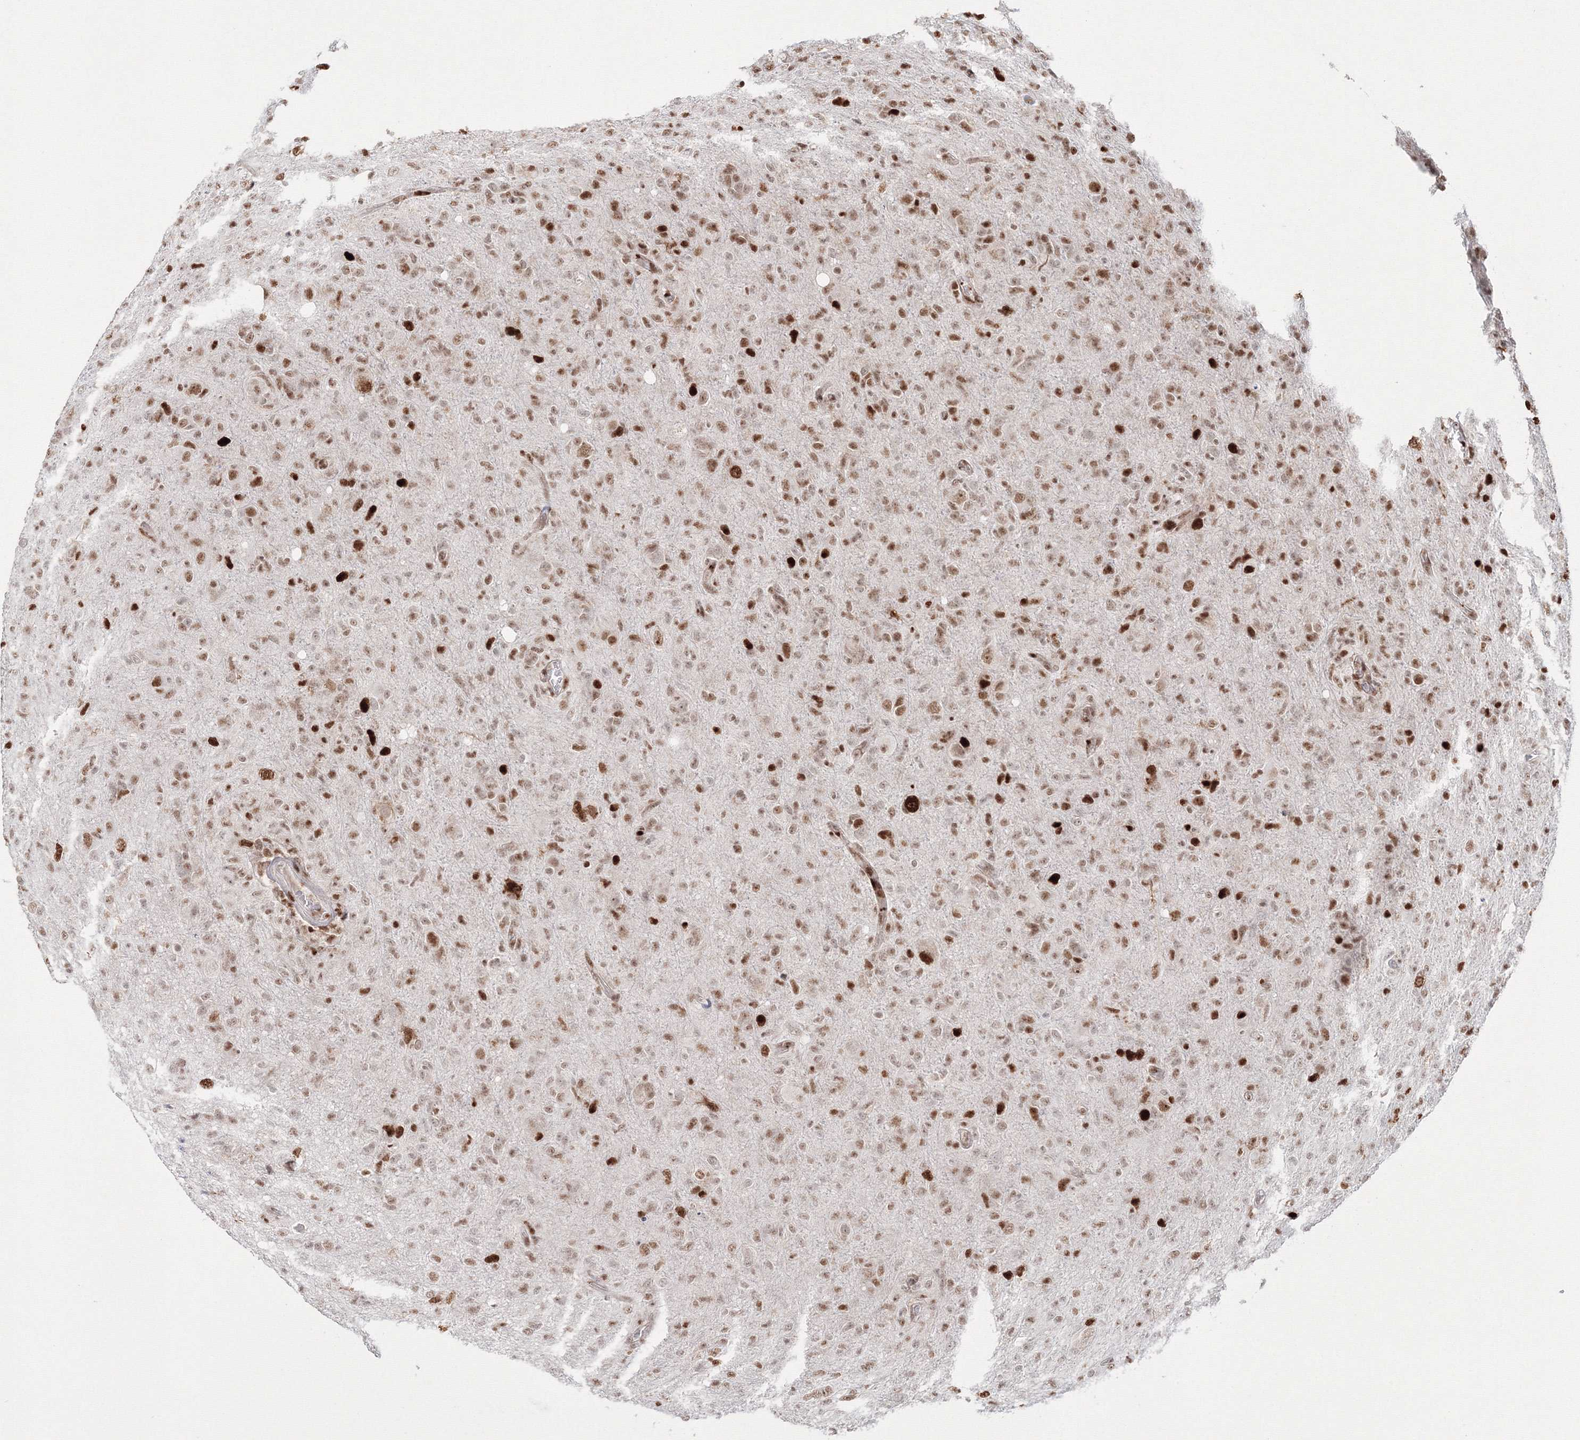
{"staining": {"intensity": "moderate", "quantity": ">75%", "location": "nuclear"}, "tissue": "glioma", "cell_type": "Tumor cells", "image_type": "cancer", "snomed": [{"axis": "morphology", "description": "Glioma, malignant, High grade"}, {"axis": "topography", "description": "Brain"}], "caption": "The immunohistochemical stain highlights moderate nuclear staining in tumor cells of malignant glioma (high-grade) tissue.", "gene": "LIG1", "patient": {"sex": "female", "age": 57}}